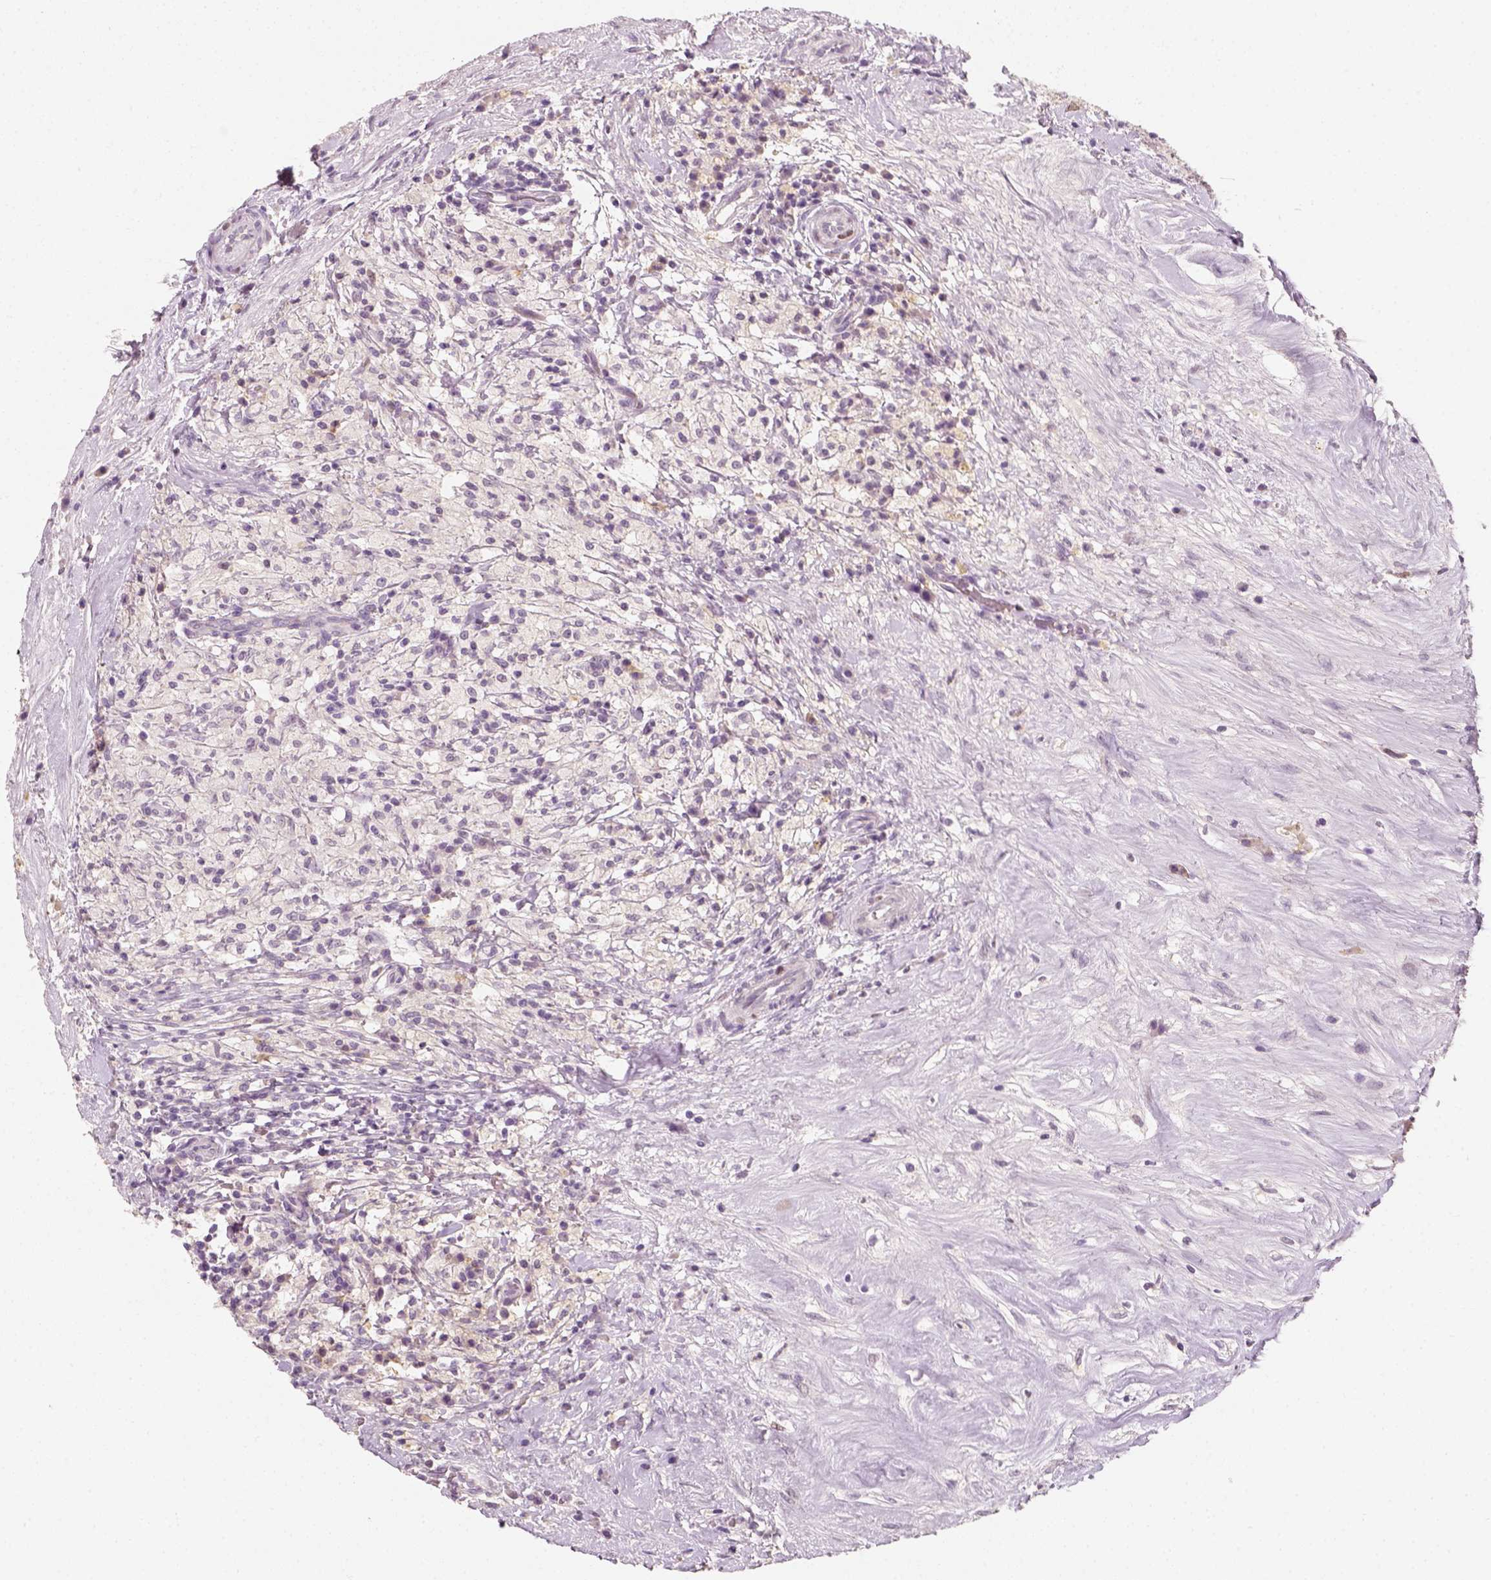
{"staining": {"intensity": "negative", "quantity": "none", "location": "none"}, "tissue": "testis cancer", "cell_type": "Tumor cells", "image_type": "cancer", "snomed": [{"axis": "morphology", "description": "Necrosis, NOS"}, {"axis": "morphology", "description": "Carcinoma, Embryonal, NOS"}, {"axis": "topography", "description": "Testis"}], "caption": "High power microscopy histopathology image of an immunohistochemistry histopathology image of embryonal carcinoma (testis), revealing no significant staining in tumor cells.", "gene": "TP53", "patient": {"sex": "male", "age": 19}}